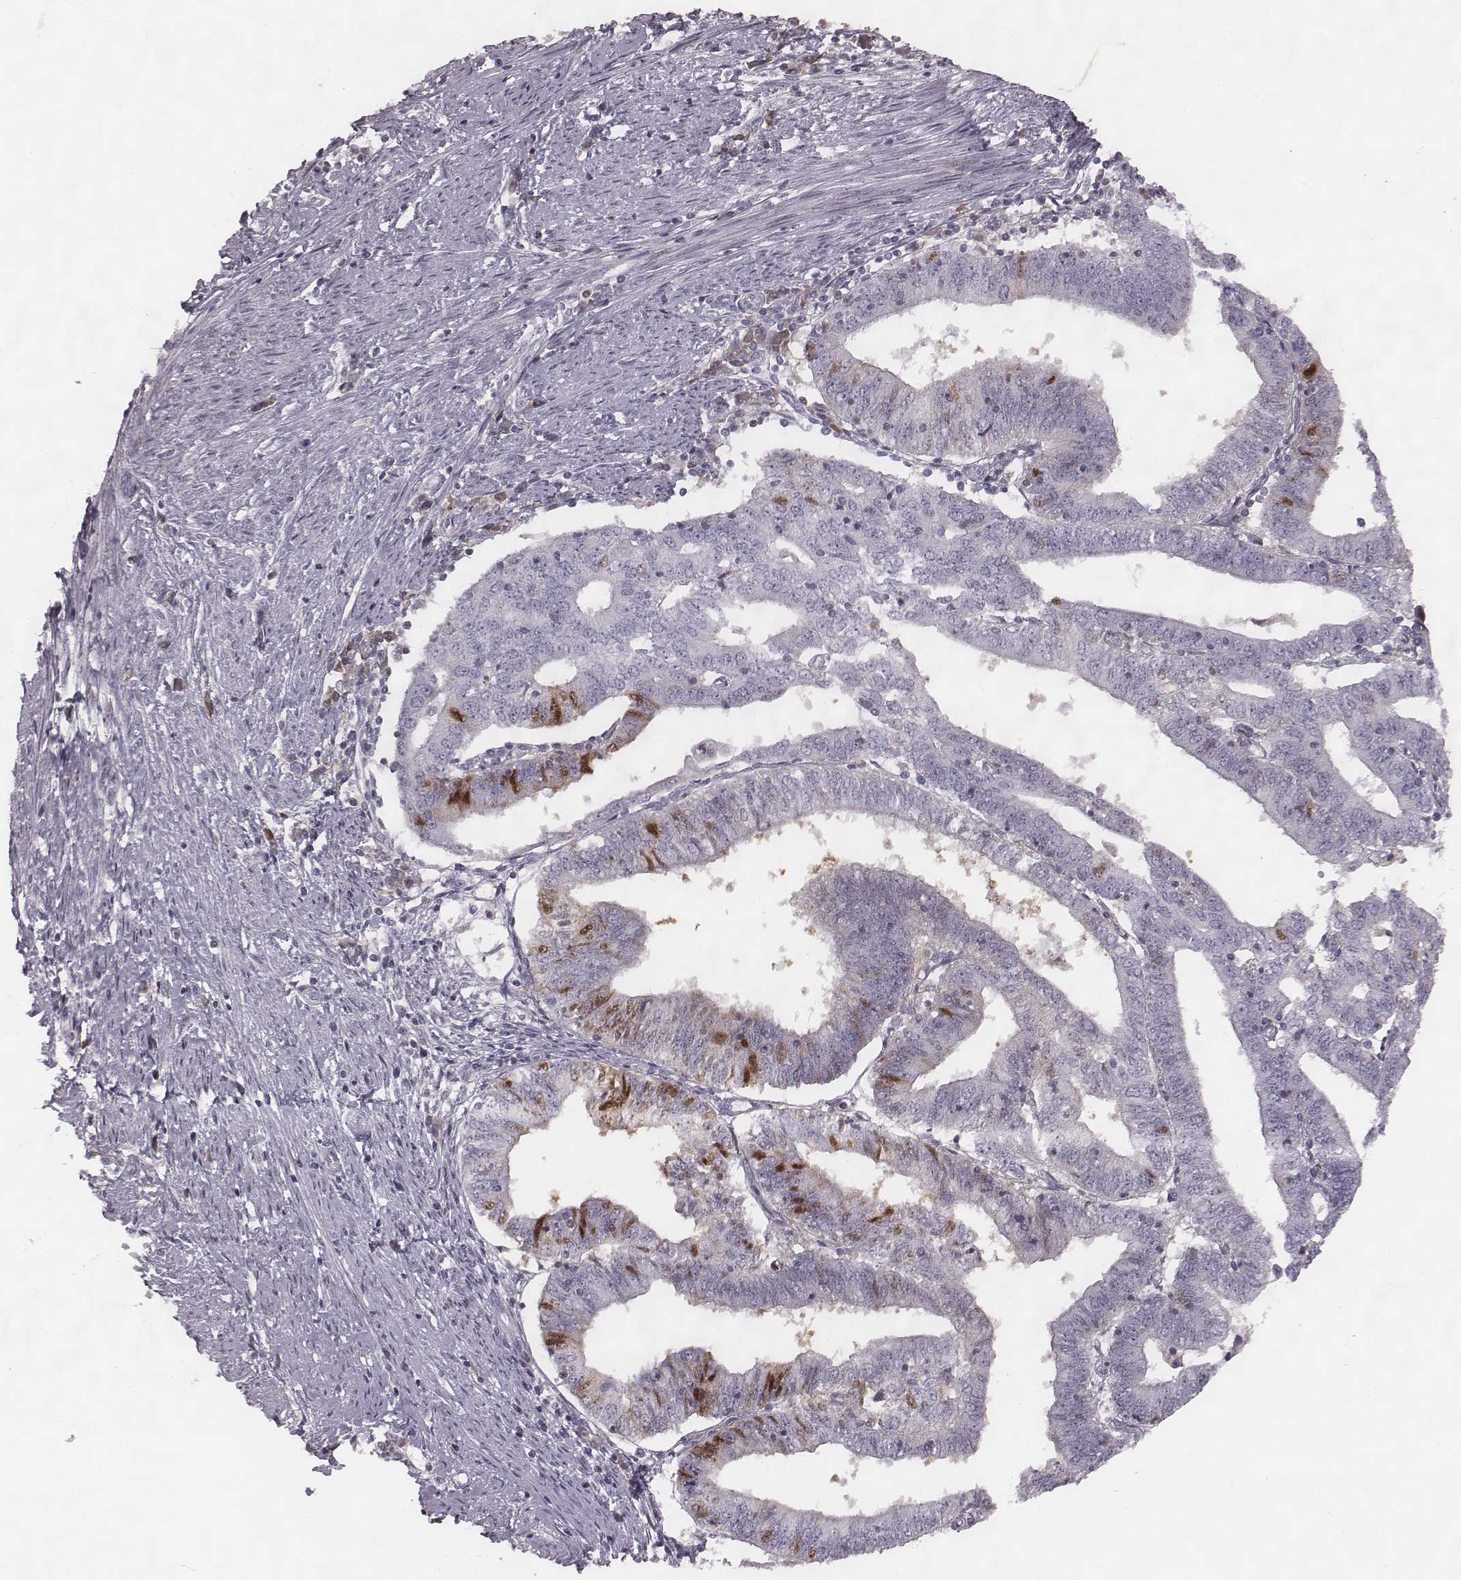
{"staining": {"intensity": "moderate", "quantity": "<25%", "location": "nuclear"}, "tissue": "endometrial cancer", "cell_type": "Tumor cells", "image_type": "cancer", "snomed": [{"axis": "morphology", "description": "Adenocarcinoma, NOS"}, {"axis": "topography", "description": "Endometrium"}], "caption": "This histopathology image reveals IHC staining of endometrial cancer (adenocarcinoma), with low moderate nuclear positivity in approximately <25% of tumor cells.", "gene": "NDC1", "patient": {"sex": "female", "age": 82}}